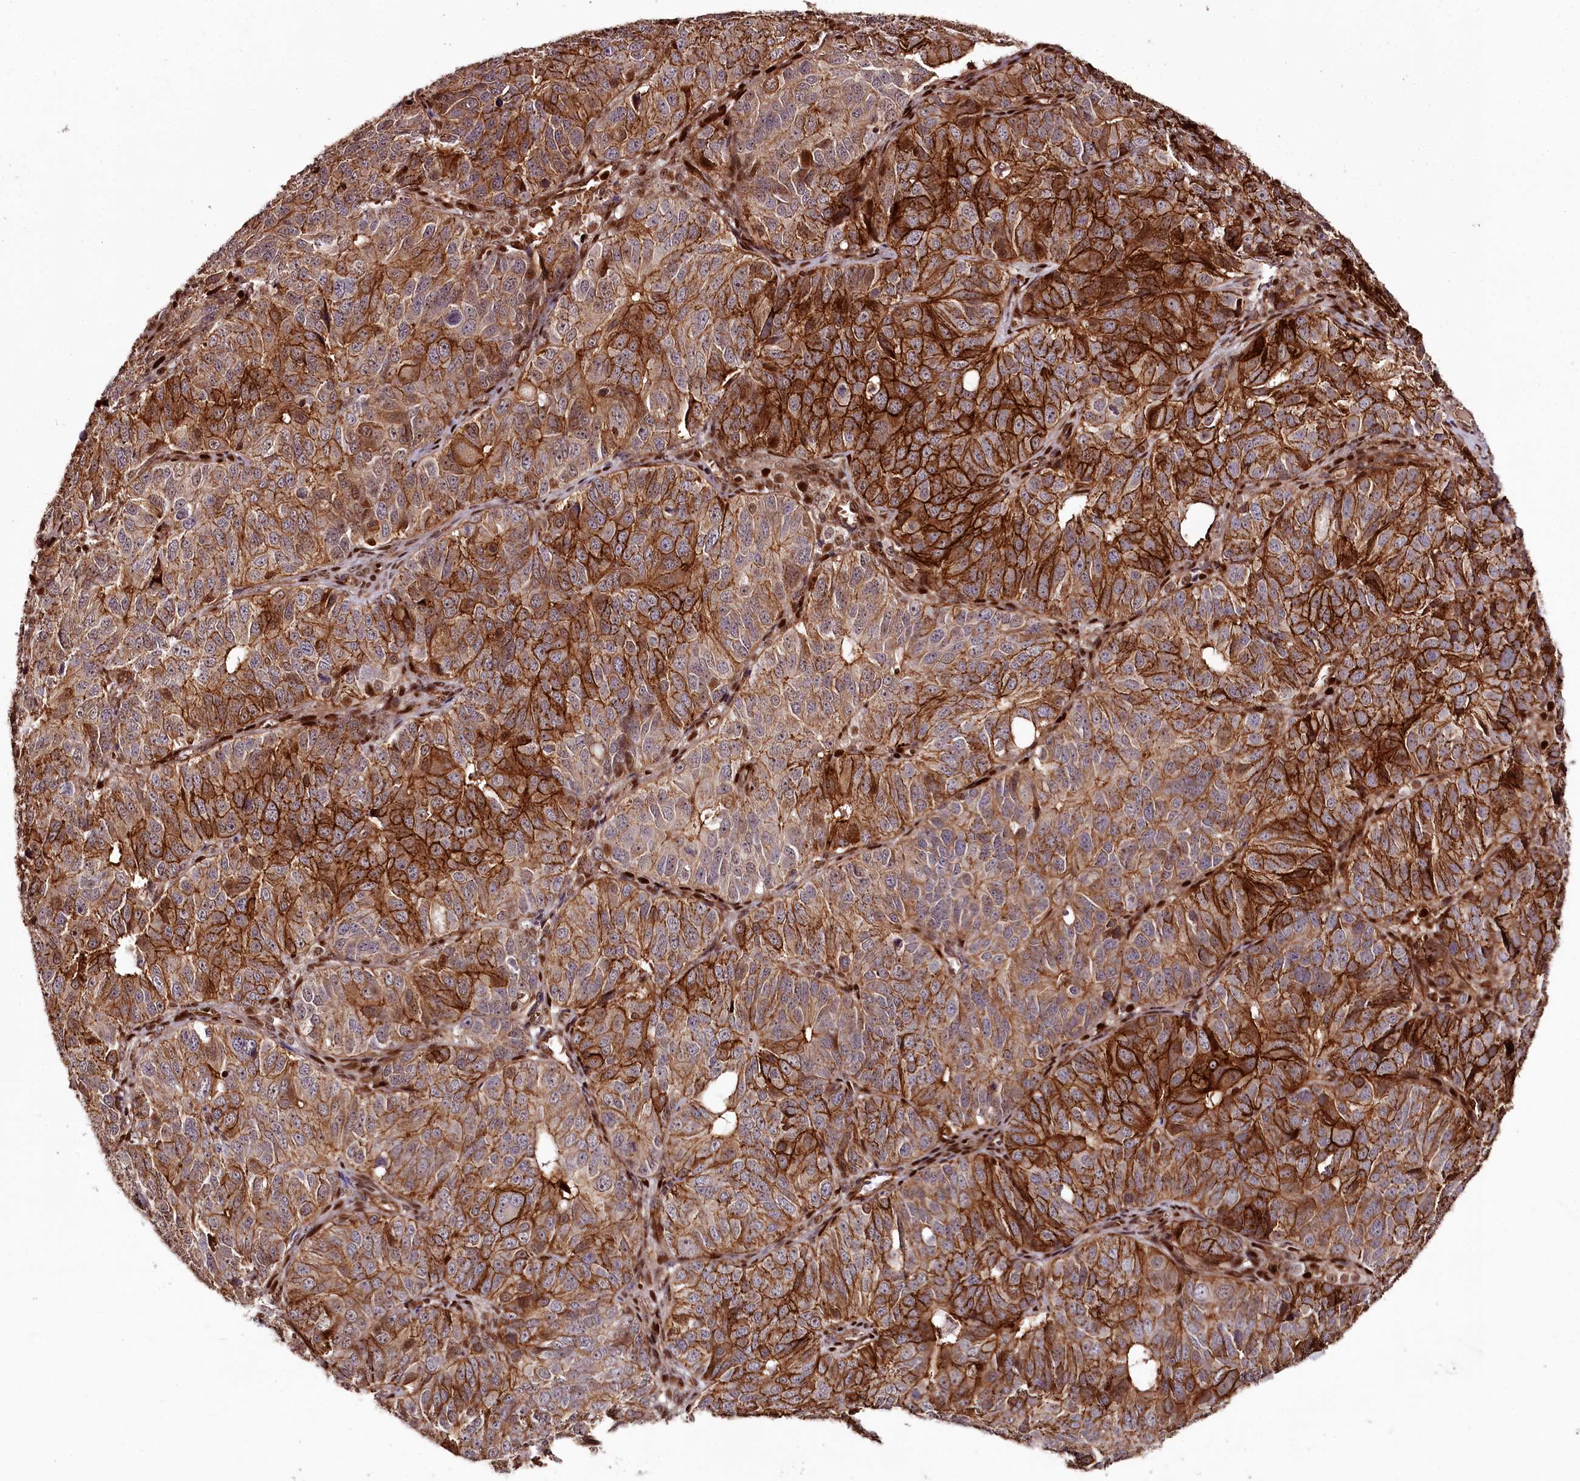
{"staining": {"intensity": "strong", "quantity": ">75%", "location": "cytoplasmic/membranous"}, "tissue": "ovarian cancer", "cell_type": "Tumor cells", "image_type": "cancer", "snomed": [{"axis": "morphology", "description": "Carcinoma, endometroid"}, {"axis": "topography", "description": "Ovary"}], "caption": "Protein expression analysis of ovarian cancer displays strong cytoplasmic/membranous expression in approximately >75% of tumor cells.", "gene": "KIF14", "patient": {"sex": "female", "age": 51}}